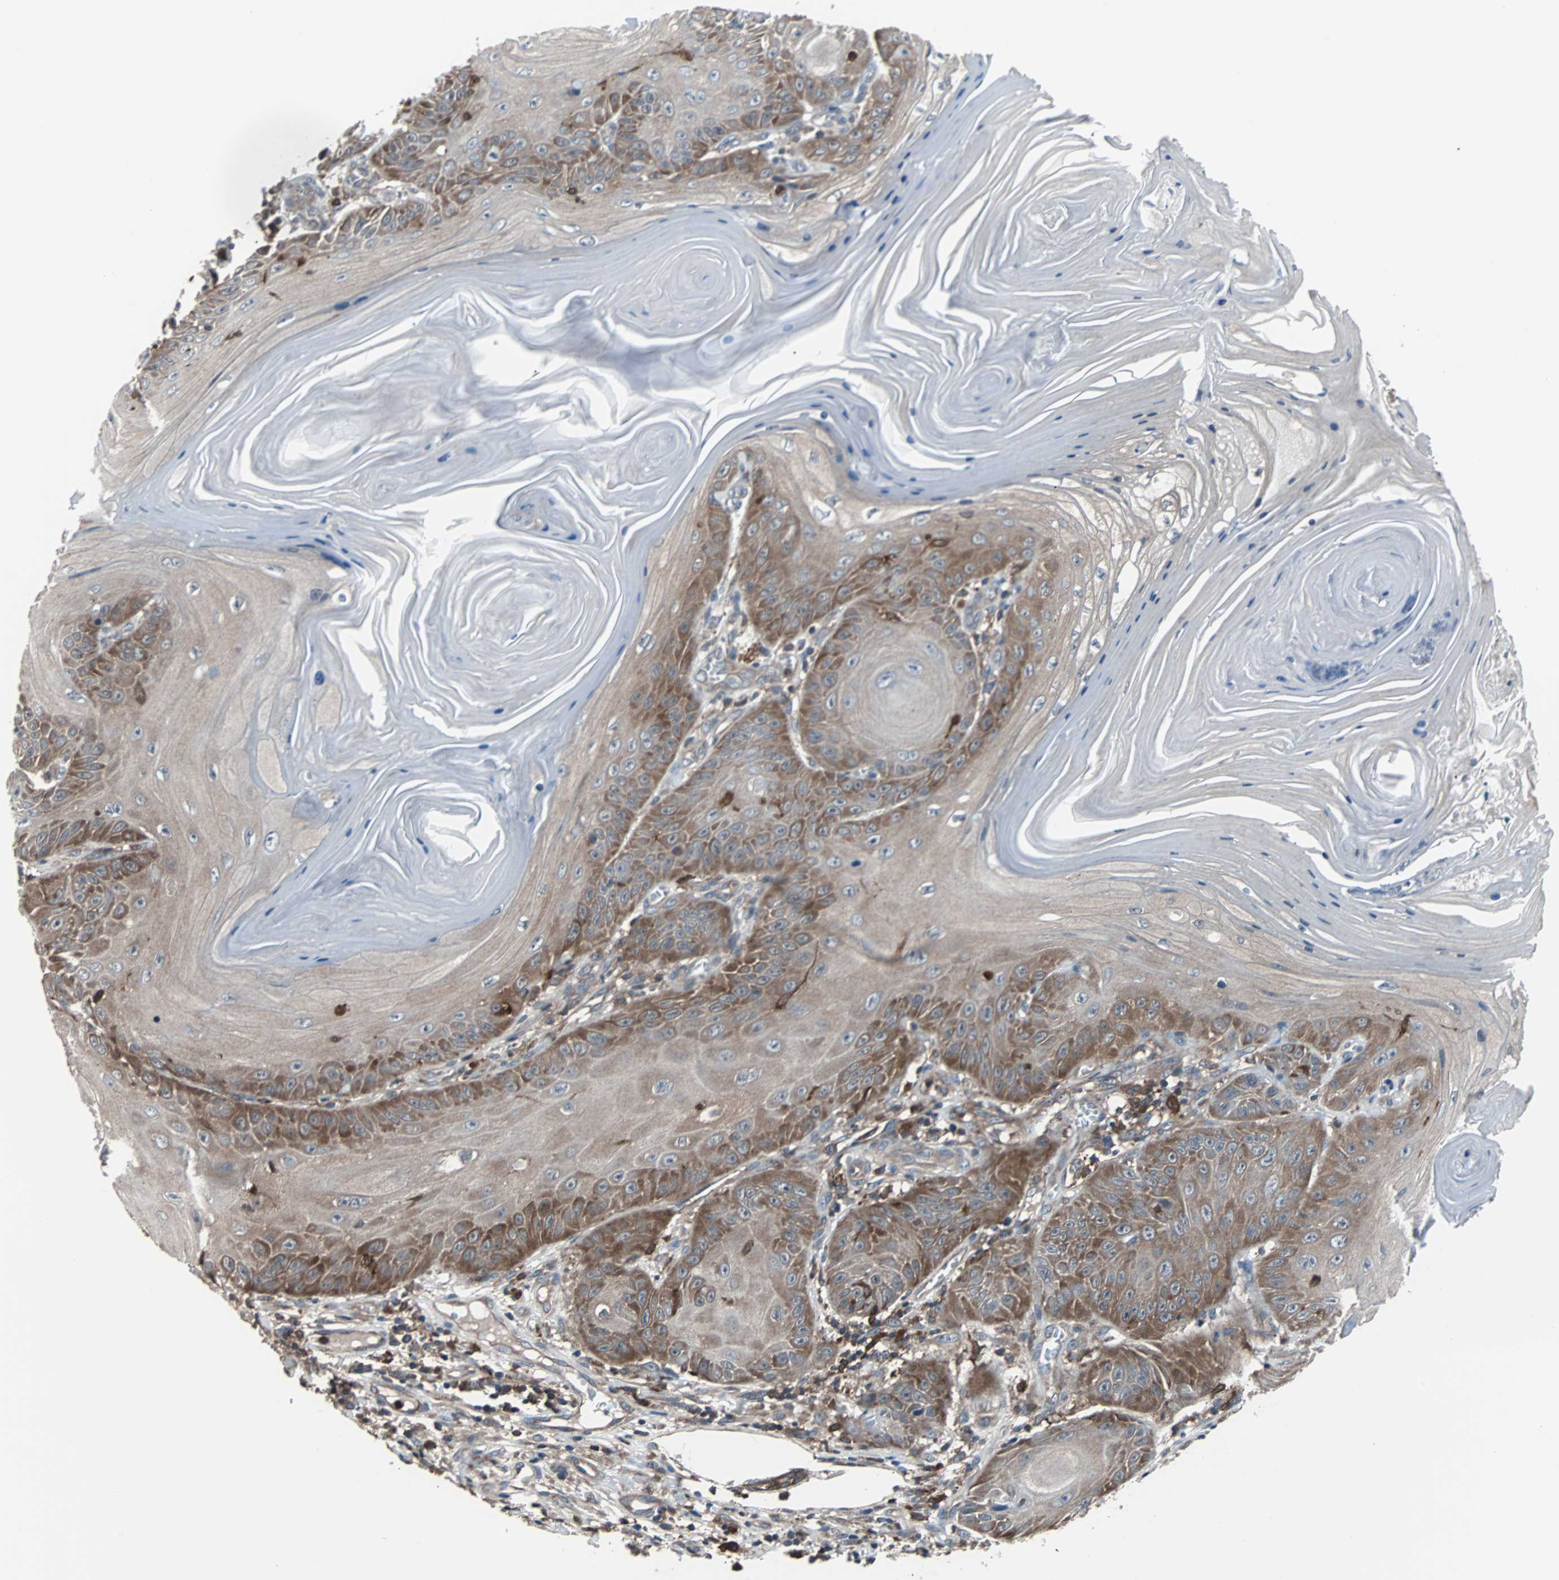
{"staining": {"intensity": "moderate", "quantity": "25%-75%", "location": "cytoplasmic/membranous"}, "tissue": "skin cancer", "cell_type": "Tumor cells", "image_type": "cancer", "snomed": [{"axis": "morphology", "description": "Squamous cell carcinoma, NOS"}, {"axis": "topography", "description": "Skin"}], "caption": "Protein expression analysis of skin squamous cell carcinoma demonstrates moderate cytoplasmic/membranous staining in approximately 25%-75% of tumor cells.", "gene": "PAK1", "patient": {"sex": "female", "age": 78}}